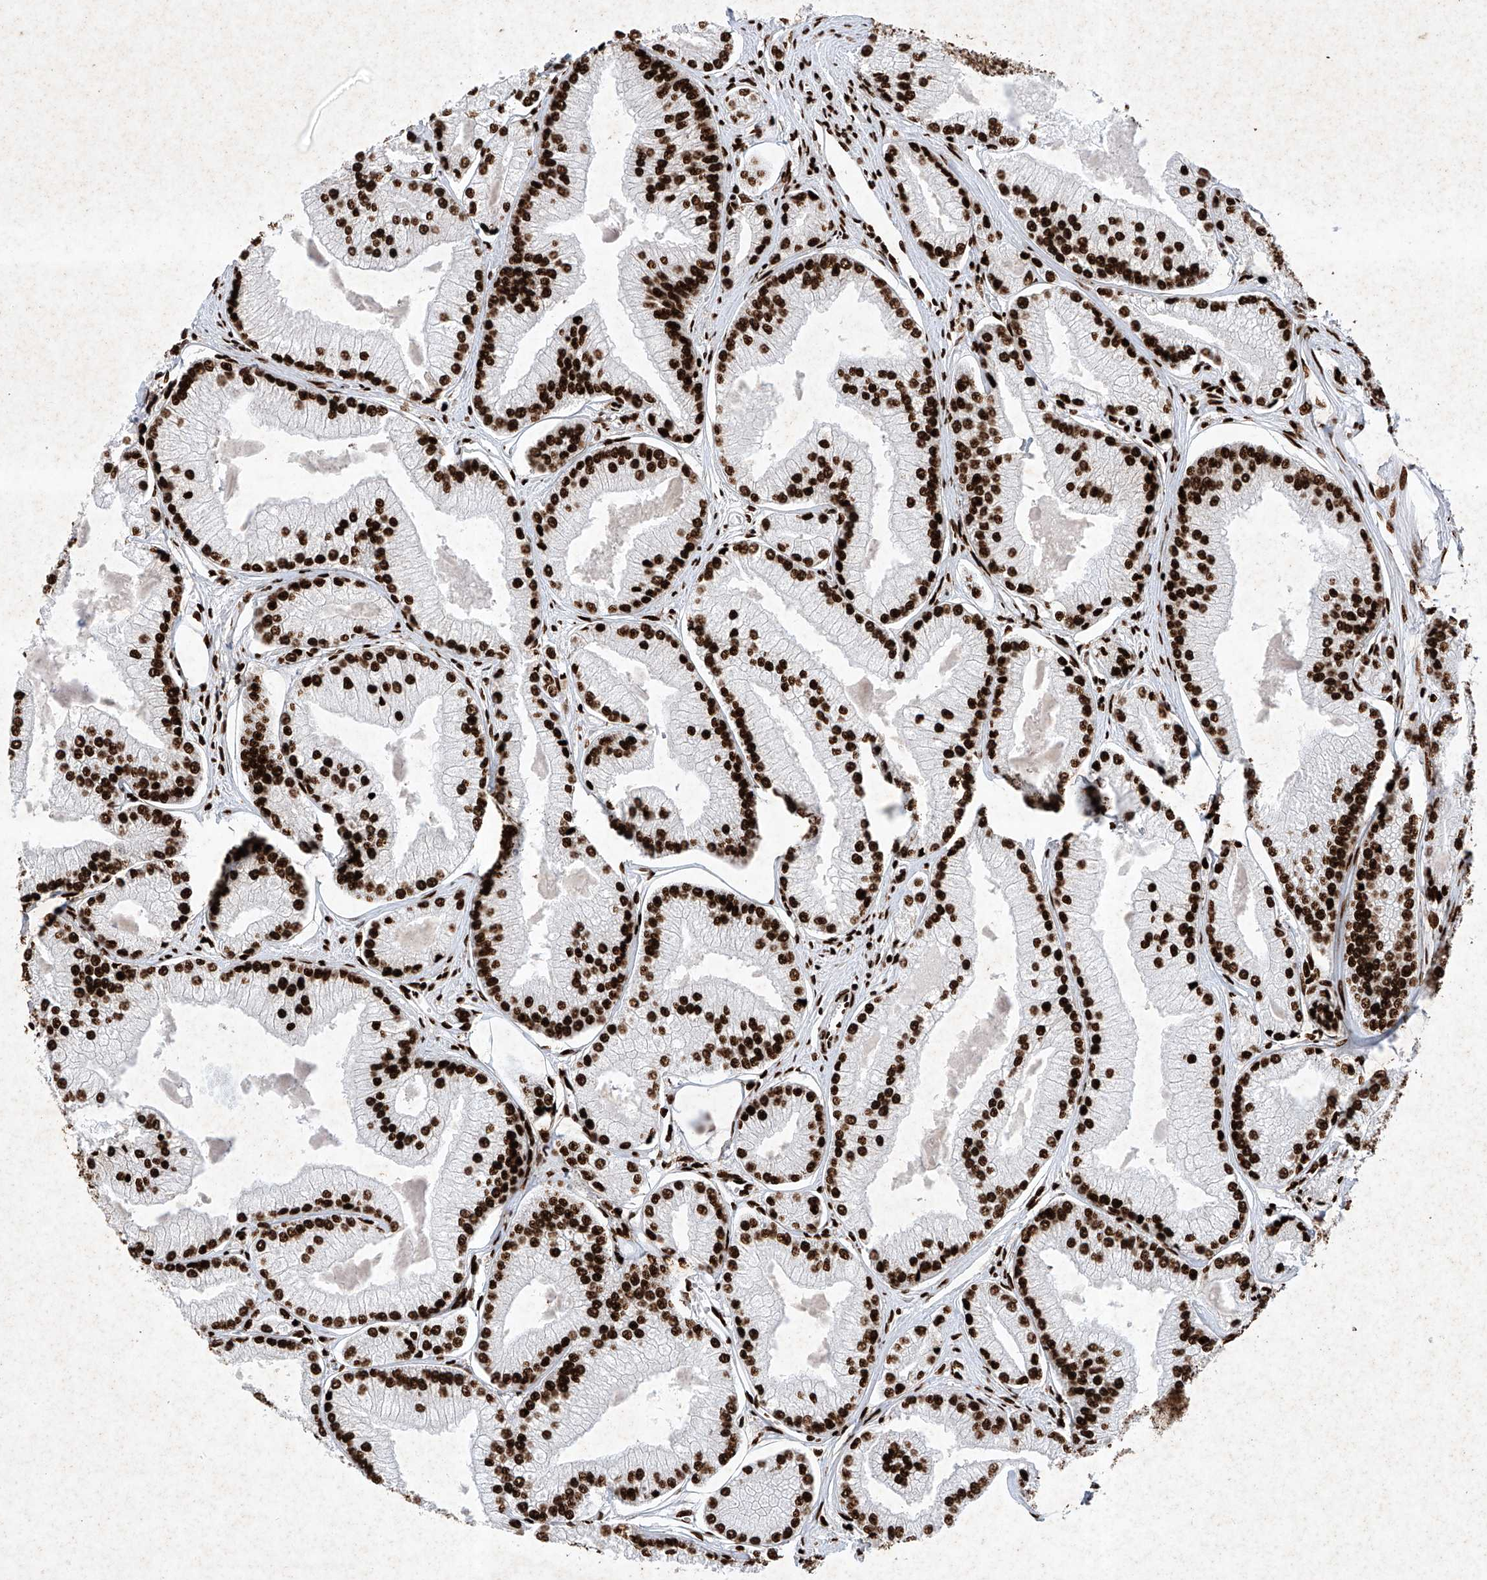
{"staining": {"intensity": "strong", "quantity": ">75%", "location": "nuclear"}, "tissue": "prostate cancer", "cell_type": "Tumor cells", "image_type": "cancer", "snomed": [{"axis": "morphology", "description": "Adenocarcinoma, Low grade"}, {"axis": "topography", "description": "Prostate"}], "caption": "Immunohistochemical staining of human prostate cancer (adenocarcinoma (low-grade)) displays high levels of strong nuclear positivity in approximately >75% of tumor cells. (DAB IHC, brown staining for protein, blue staining for nuclei).", "gene": "SRSF6", "patient": {"sex": "male", "age": 52}}